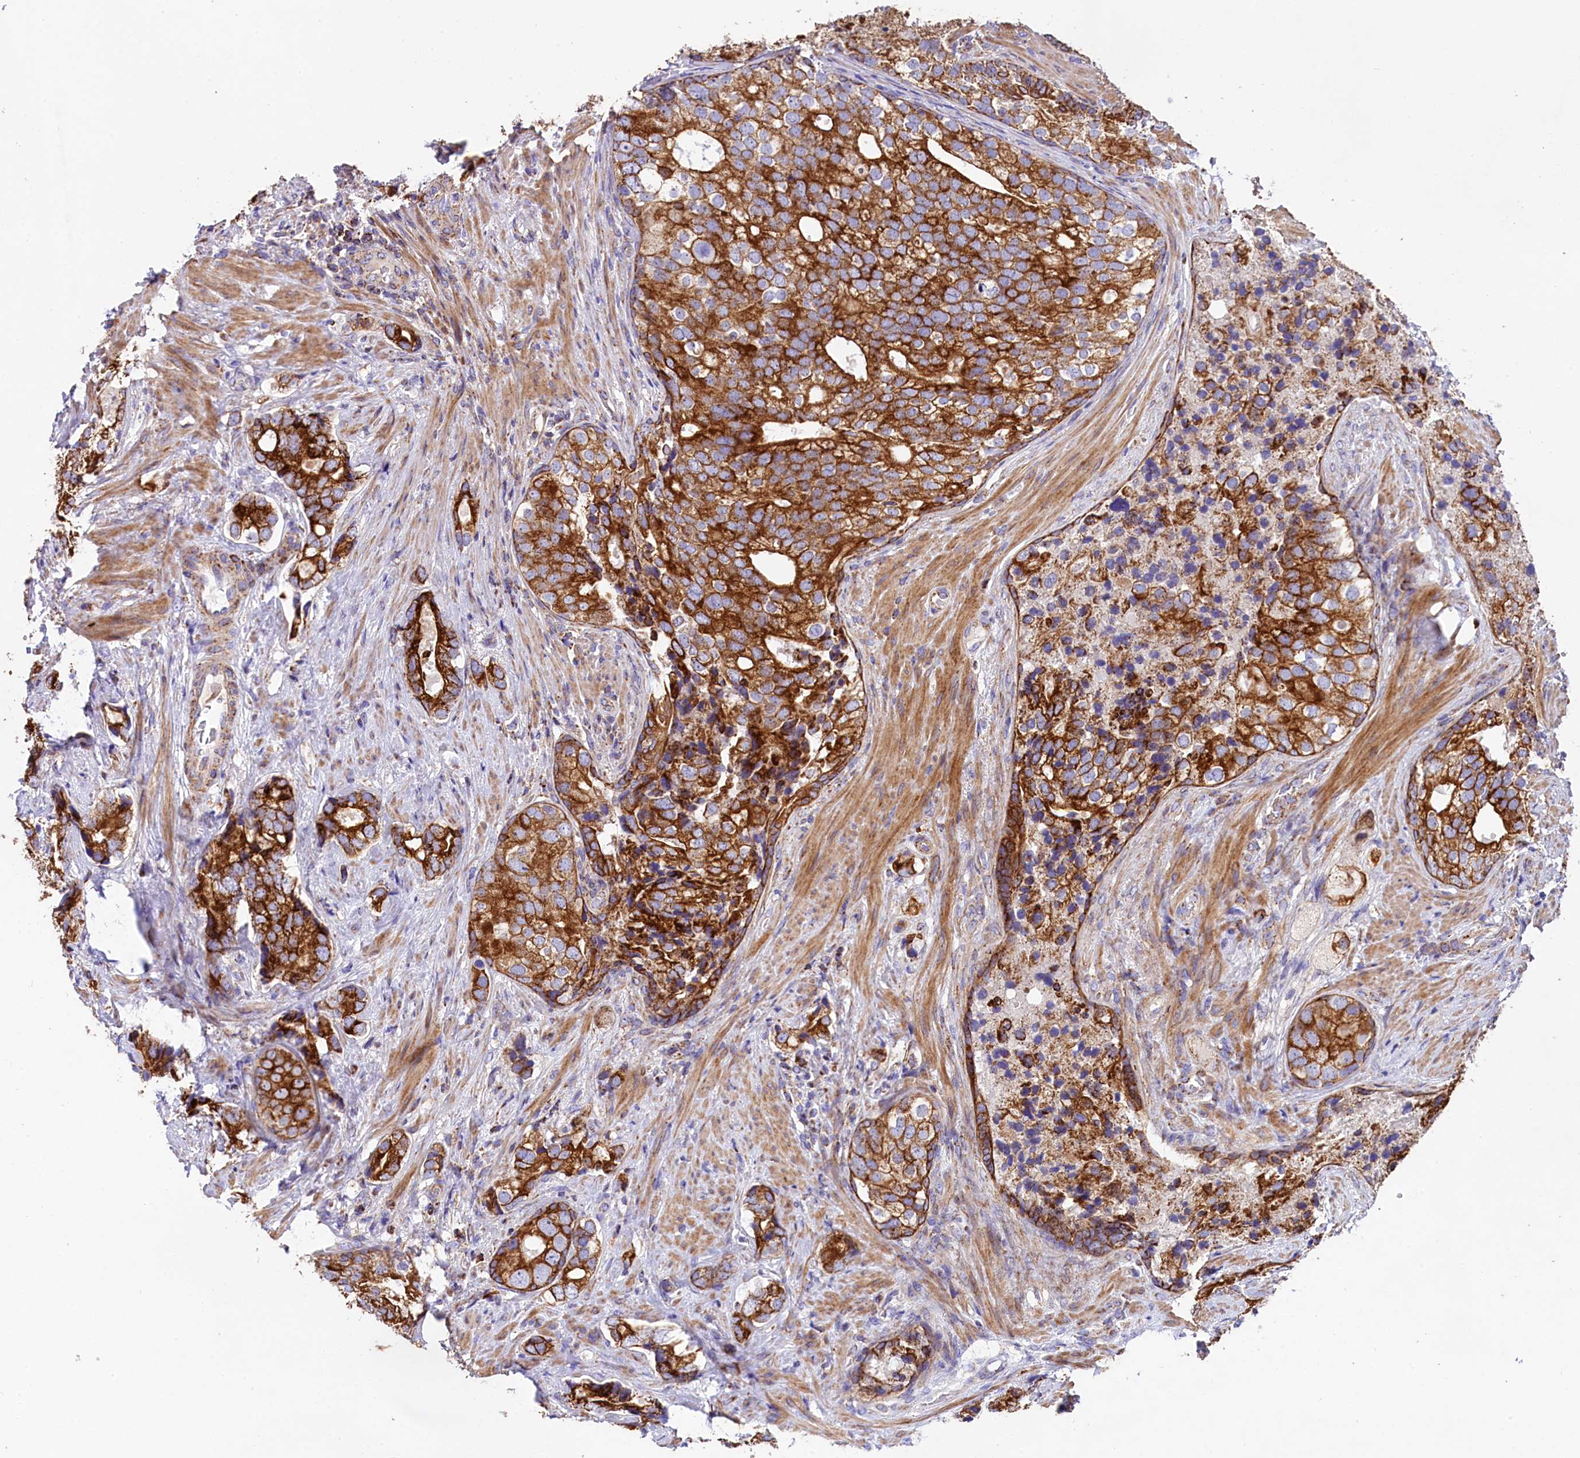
{"staining": {"intensity": "strong", "quantity": ">75%", "location": "cytoplasmic/membranous"}, "tissue": "prostate cancer", "cell_type": "Tumor cells", "image_type": "cancer", "snomed": [{"axis": "morphology", "description": "Adenocarcinoma, High grade"}, {"axis": "topography", "description": "Prostate"}], "caption": "IHC (DAB (3,3'-diaminobenzidine)) staining of human prostate cancer (adenocarcinoma (high-grade)) demonstrates strong cytoplasmic/membranous protein staining in about >75% of tumor cells.", "gene": "CLYBL", "patient": {"sex": "male", "age": 75}}